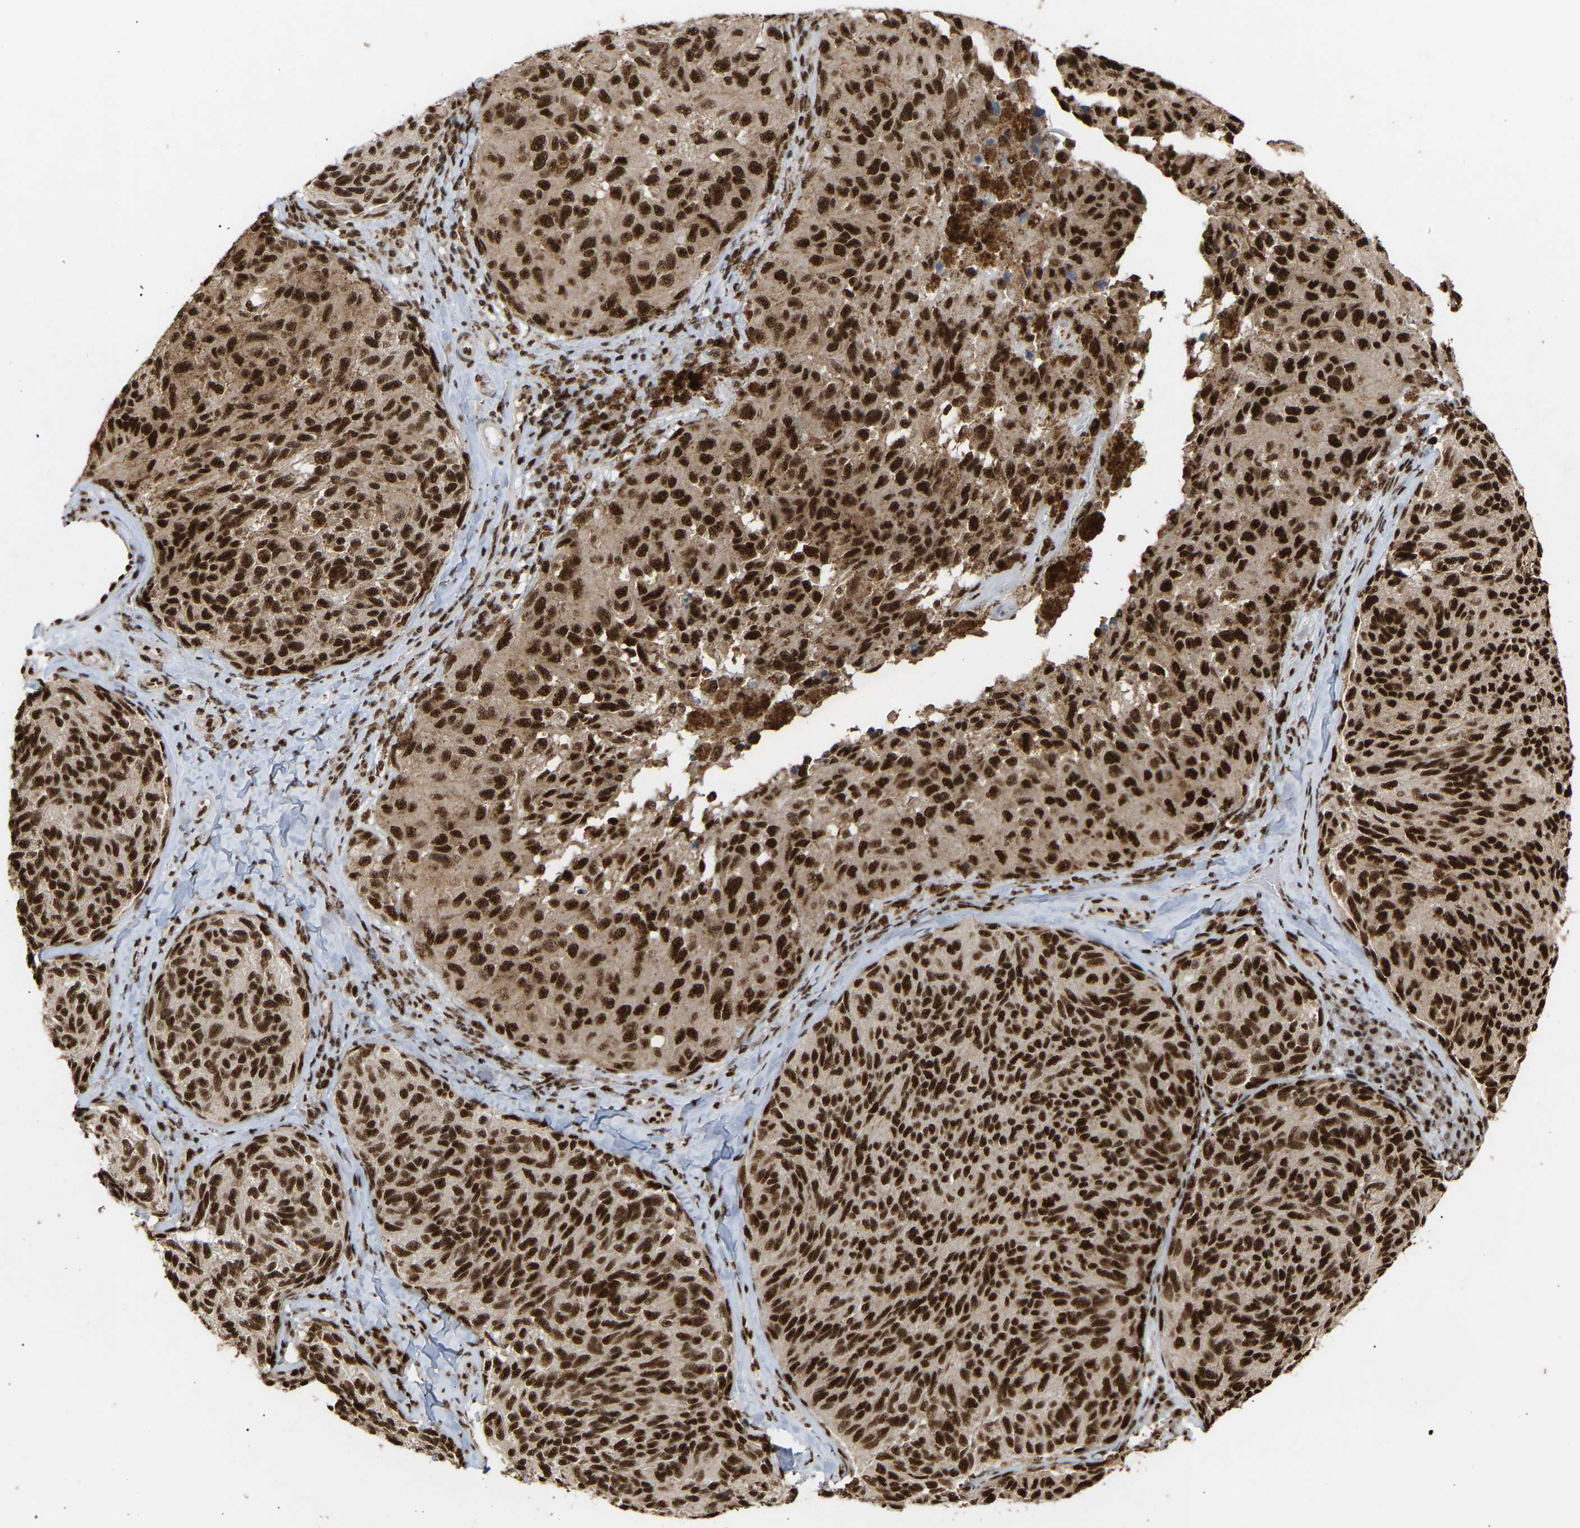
{"staining": {"intensity": "strong", "quantity": ">75%", "location": "nuclear"}, "tissue": "melanoma", "cell_type": "Tumor cells", "image_type": "cancer", "snomed": [{"axis": "morphology", "description": "Malignant melanoma, NOS"}, {"axis": "topography", "description": "Skin"}], "caption": "This micrograph displays melanoma stained with IHC to label a protein in brown. The nuclear of tumor cells show strong positivity for the protein. Nuclei are counter-stained blue.", "gene": "ALYREF", "patient": {"sex": "female", "age": 73}}